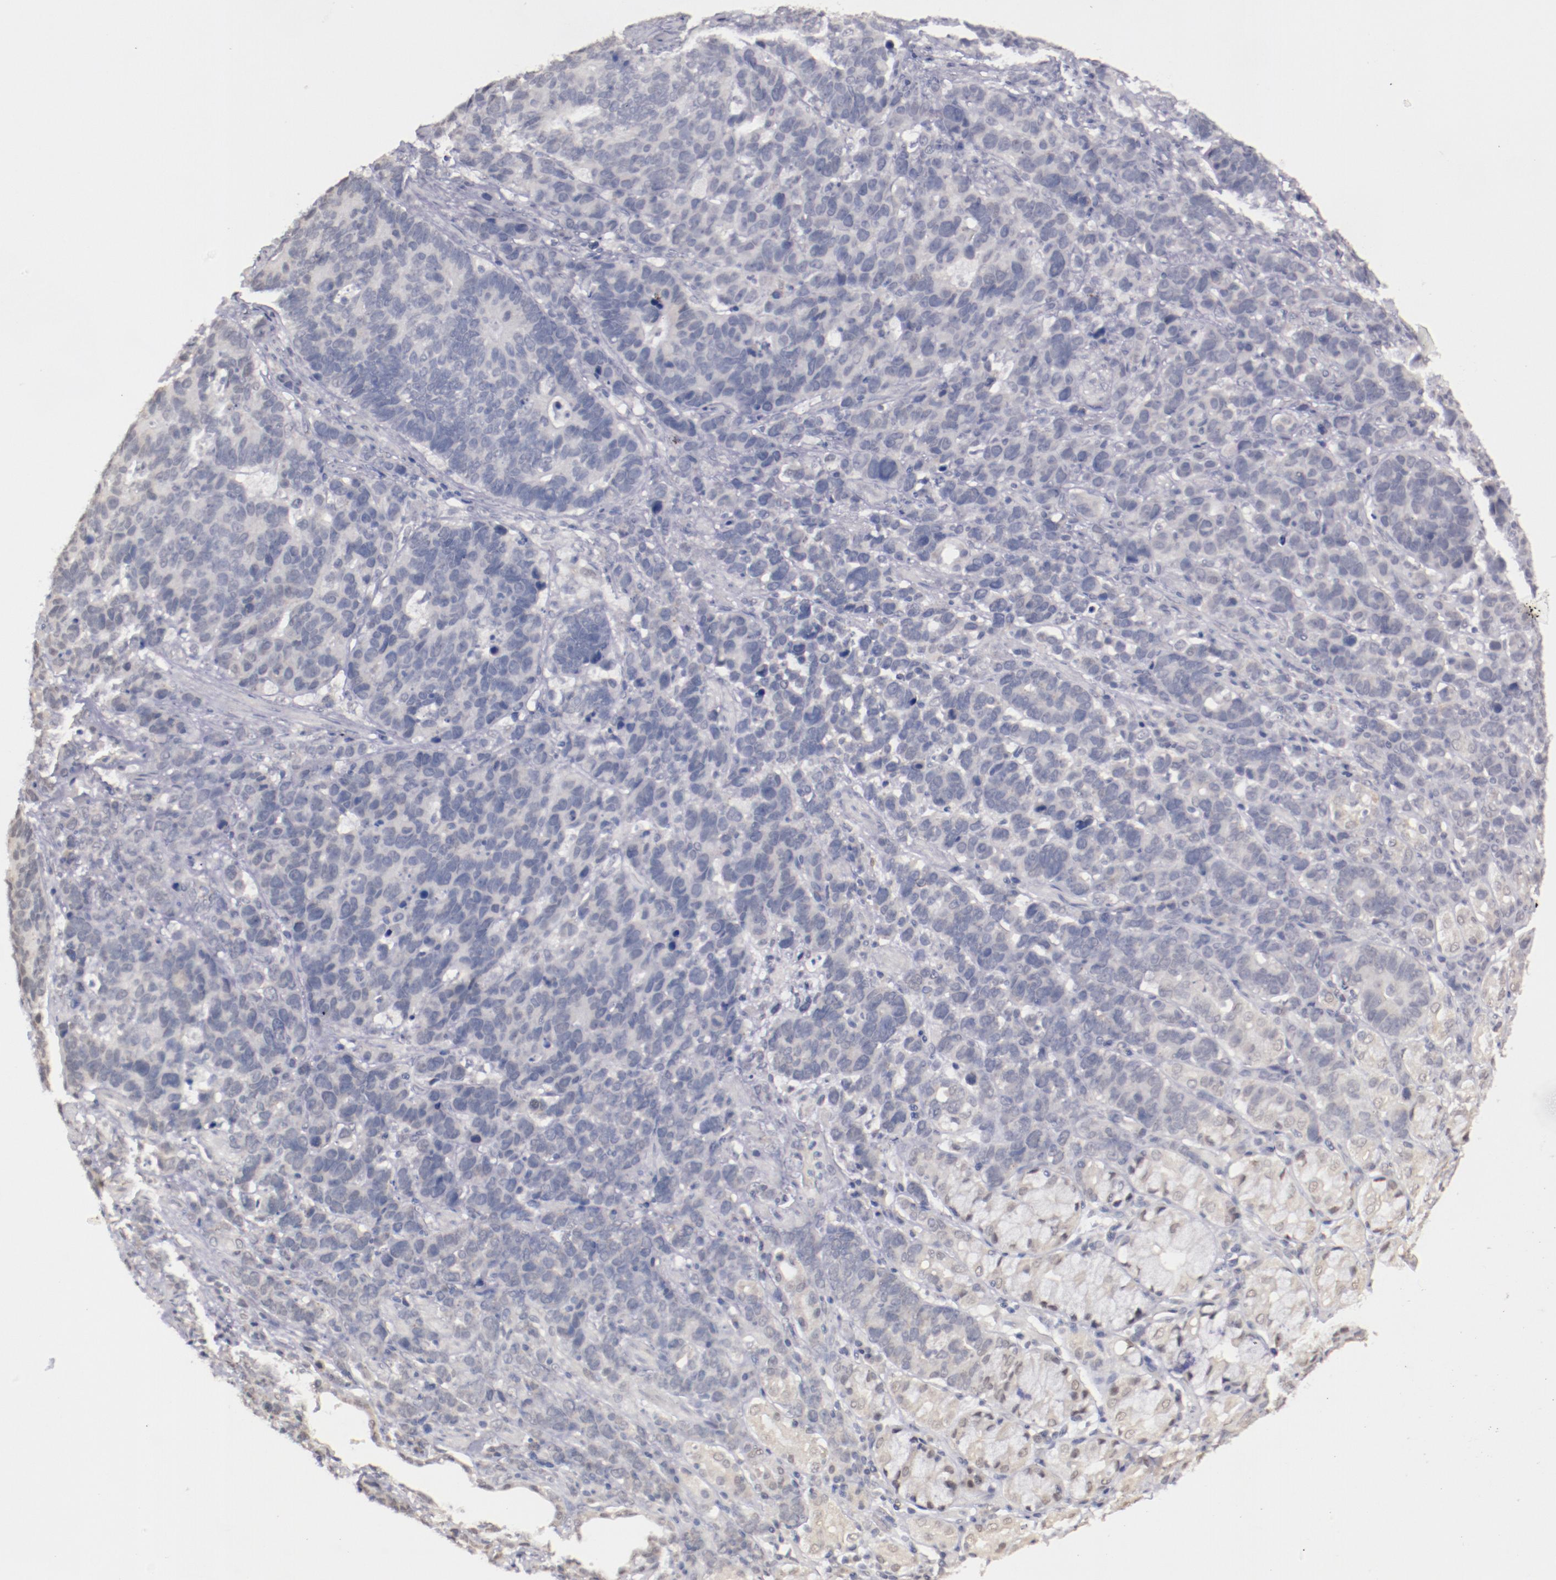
{"staining": {"intensity": "weak", "quantity": "<25%", "location": "nuclear"}, "tissue": "stomach cancer", "cell_type": "Tumor cells", "image_type": "cancer", "snomed": [{"axis": "morphology", "description": "Adenocarcinoma, NOS"}, {"axis": "topography", "description": "Stomach, upper"}], "caption": "Micrograph shows no significant protein staining in tumor cells of stomach adenocarcinoma.", "gene": "NRXN3", "patient": {"sex": "male", "age": 71}}